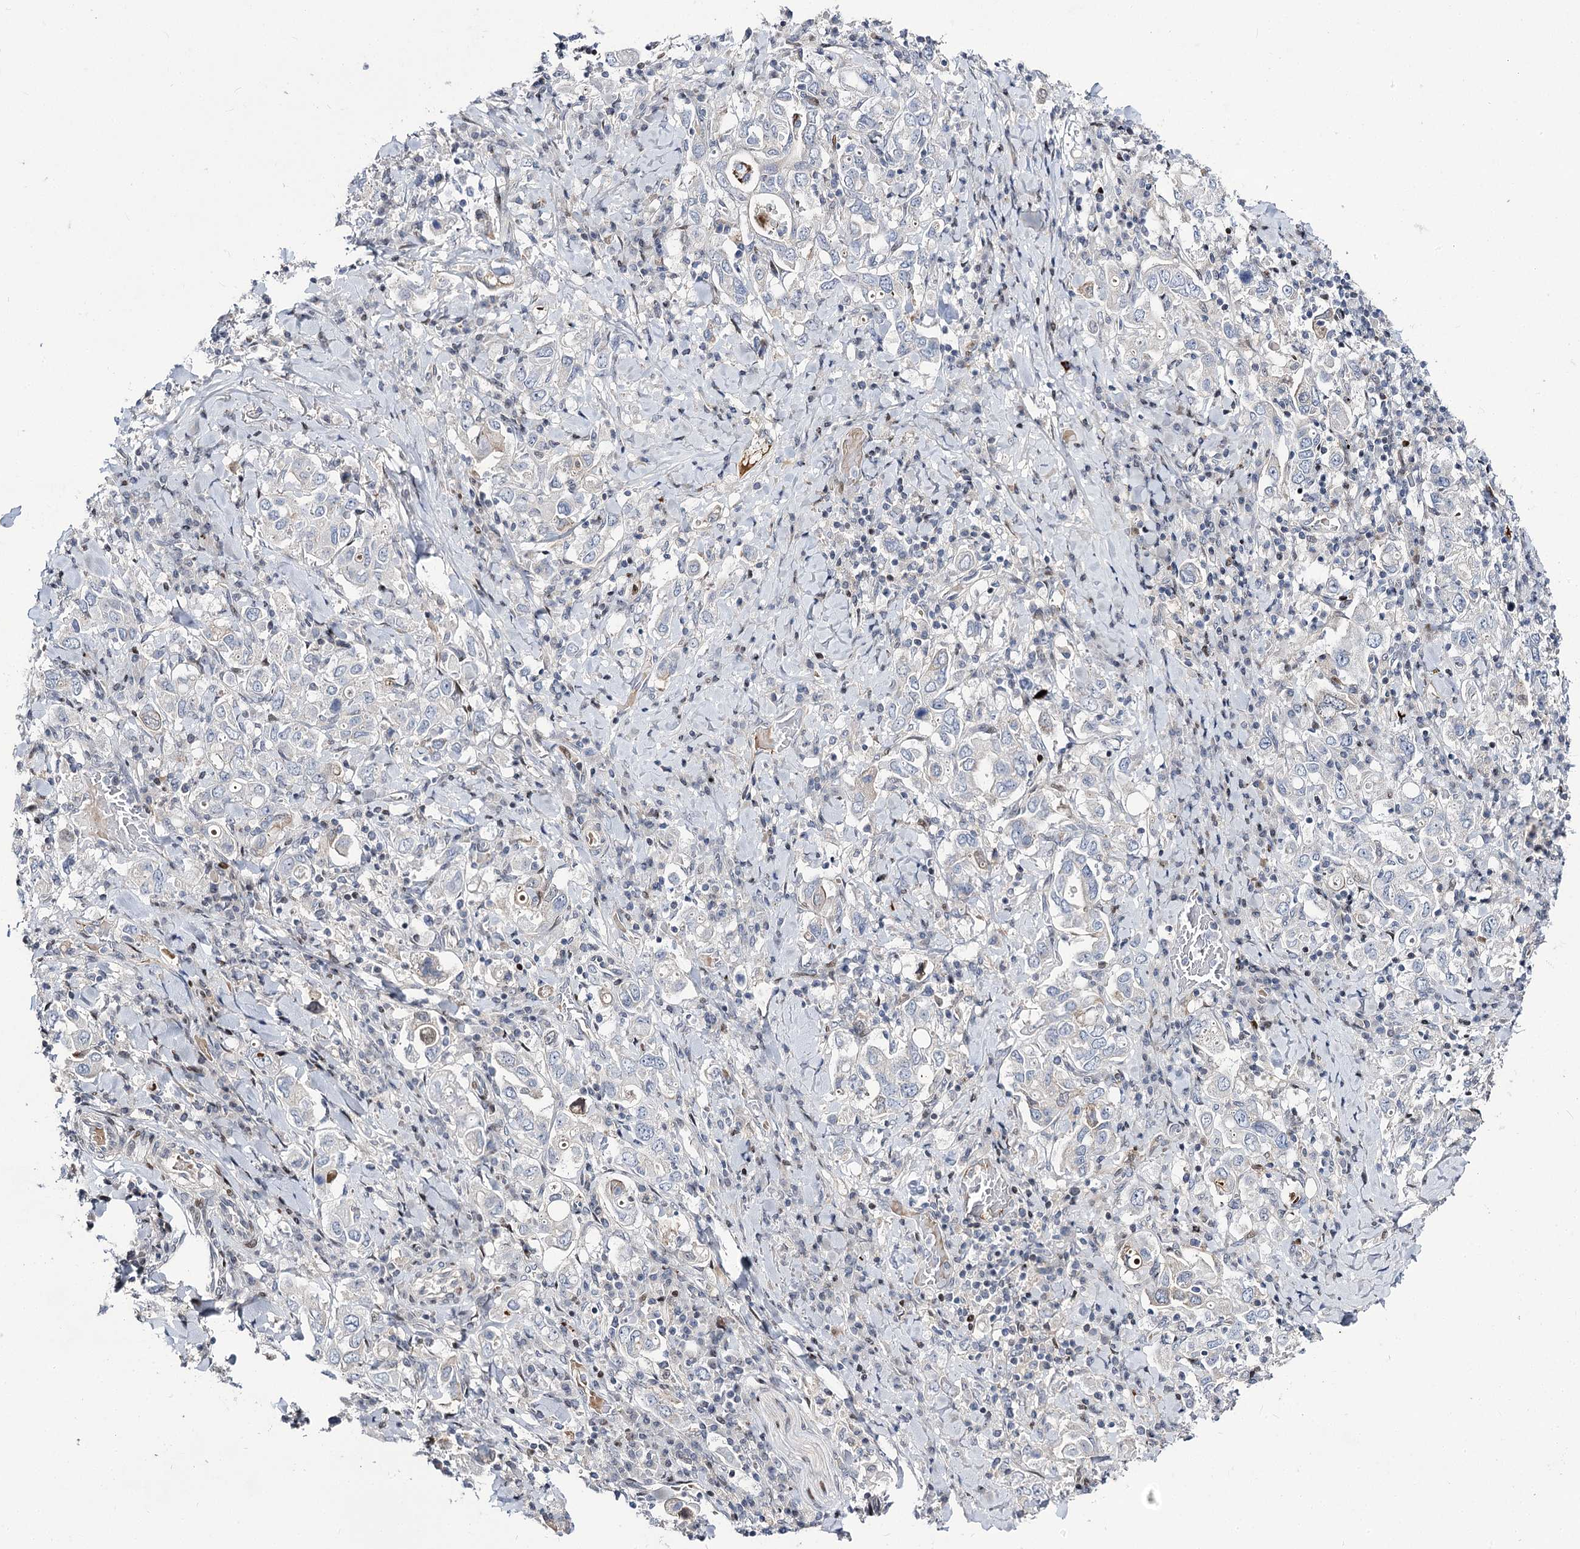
{"staining": {"intensity": "negative", "quantity": "none", "location": "none"}, "tissue": "stomach cancer", "cell_type": "Tumor cells", "image_type": "cancer", "snomed": [{"axis": "morphology", "description": "Adenocarcinoma, NOS"}, {"axis": "topography", "description": "Stomach, upper"}], "caption": "This micrograph is of stomach adenocarcinoma stained with immunohistochemistry (IHC) to label a protein in brown with the nuclei are counter-stained blue. There is no staining in tumor cells.", "gene": "ITFG2", "patient": {"sex": "male", "age": 62}}